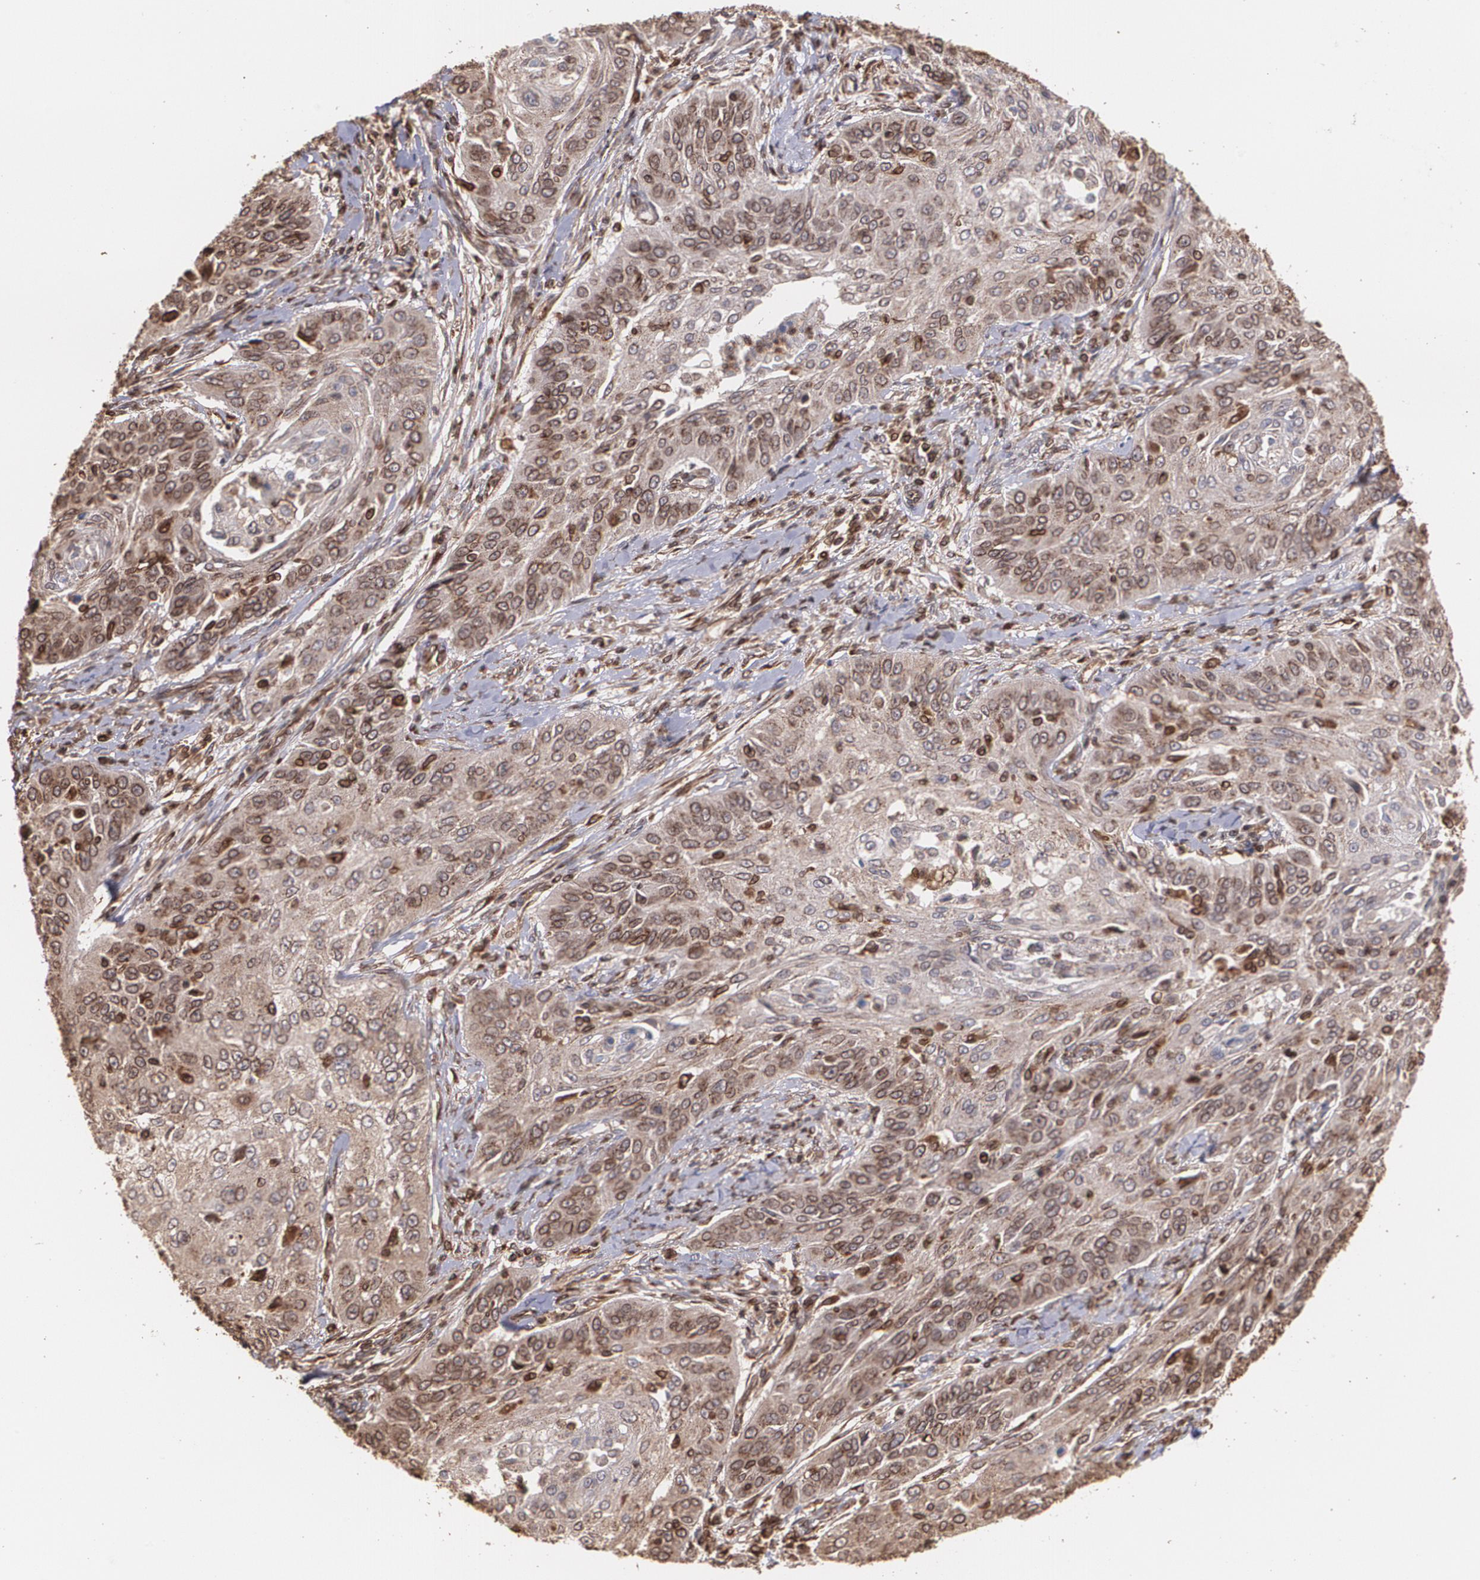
{"staining": {"intensity": "moderate", "quantity": ">75%", "location": "cytoplasmic/membranous"}, "tissue": "cervical cancer", "cell_type": "Tumor cells", "image_type": "cancer", "snomed": [{"axis": "morphology", "description": "Squamous cell carcinoma, NOS"}, {"axis": "topography", "description": "Cervix"}], "caption": "Cervical cancer was stained to show a protein in brown. There is medium levels of moderate cytoplasmic/membranous staining in about >75% of tumor cells. (IHC, brightfield microscopy, high magnification).", "gene": "TRIP11", "patient": {"sex": "female", "age": 64}}